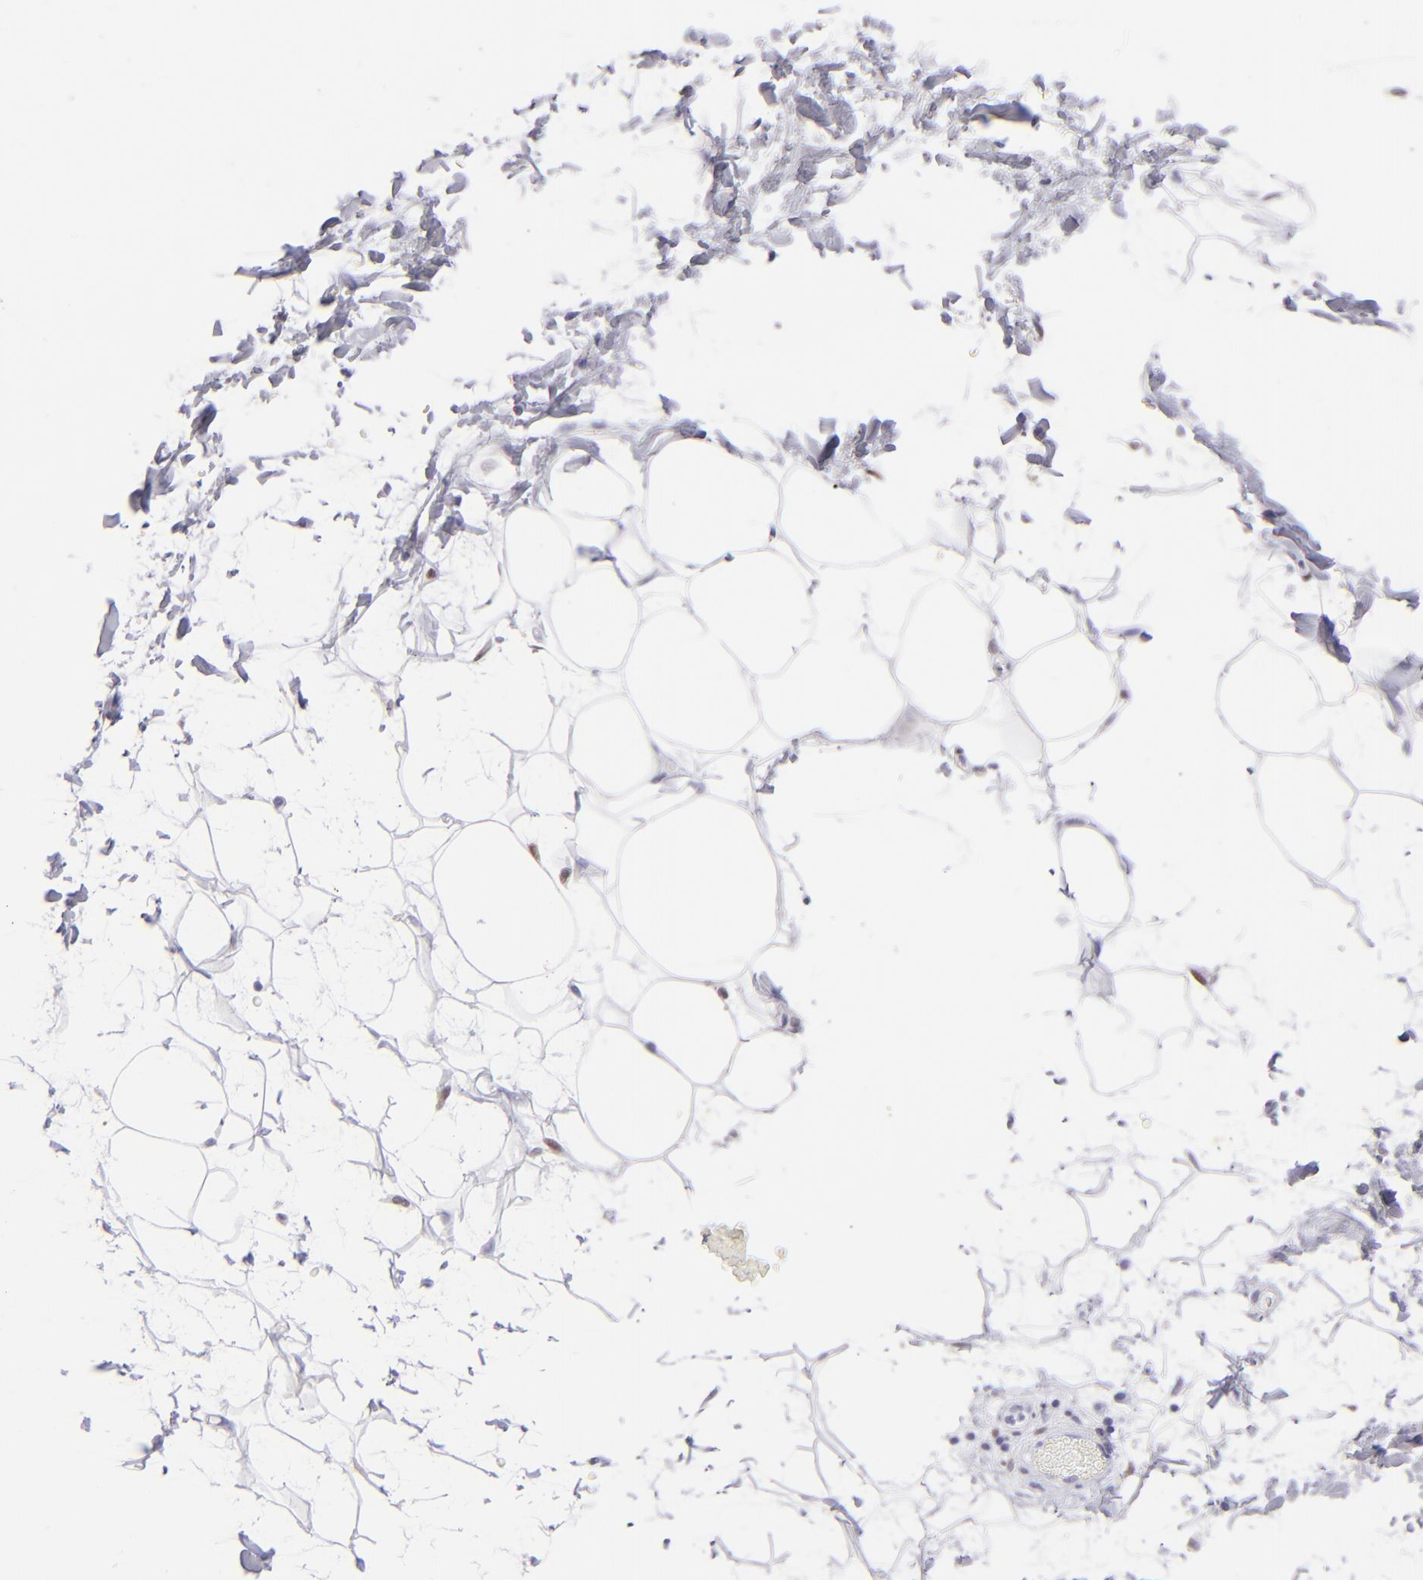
{"staining": {"intensity": "negative", "quantity": "none", "location": "none"}, "tissue": "adipose tissue", "cell_type": "Adipocytes", "image_type": "normal", "snomed": [{"axis": "morphology", "description": "Normal tissue, NOS"}, {"axis": "topography", "description": "Soft tissue"}], "caption": "Immunohistochemical staining of unremarkable human adipose tissue shows no significant staining in adipocytes.", "gene": "MITF", "patient": {"sex": "male", "age": 72}}